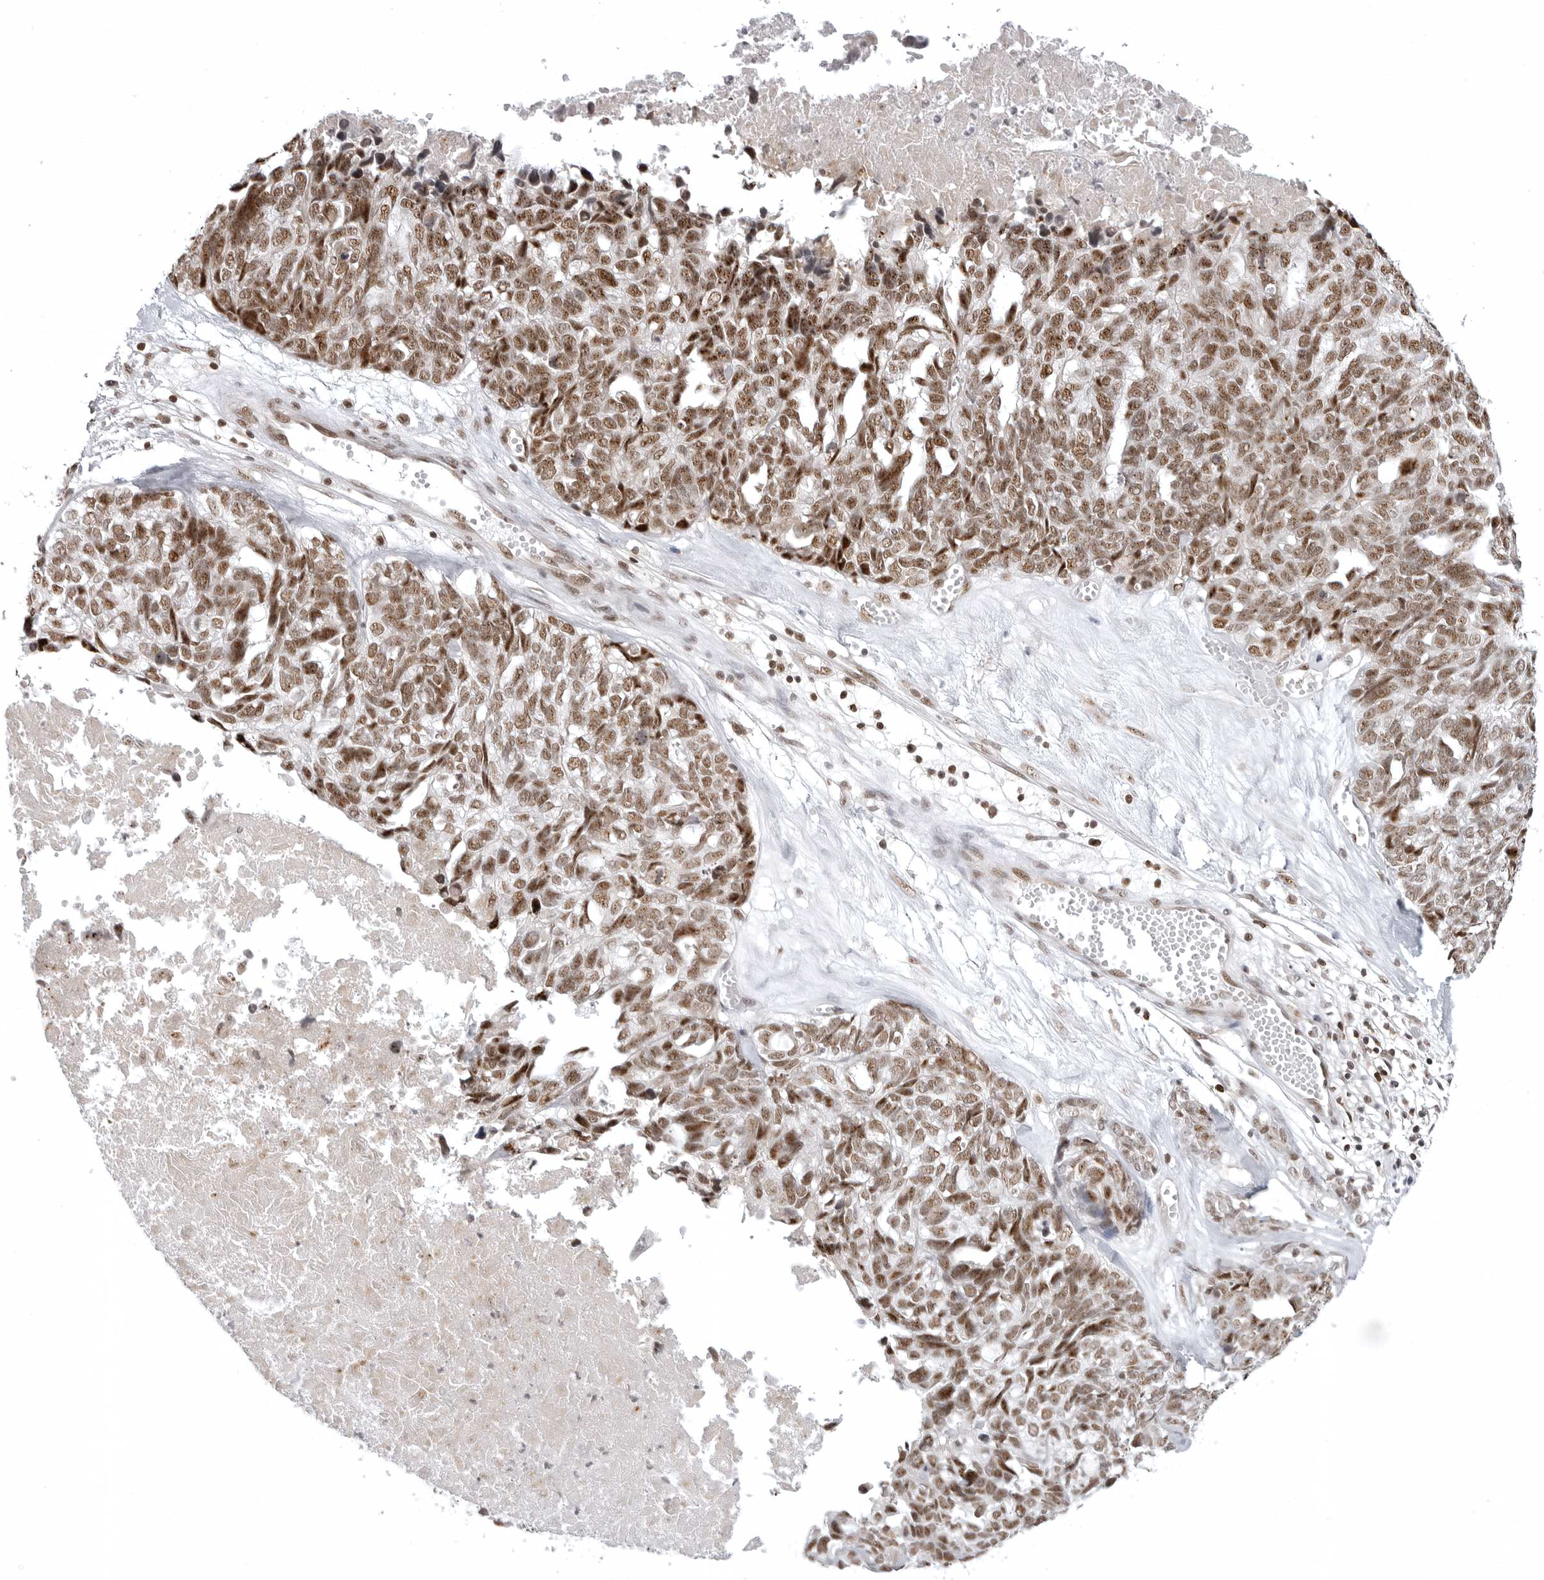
{"staining": {"intensity": "moderate", "quantity": ">75%", "location": "nuclear"}, "tissue": "ovarian cancer", "cell_type": "Tumor cells", "image_type": "cancer", "snomed": [{"axis": "morphology", "description": "Cystadenocarcinoma, serous, NOS"}, {"axis": "topography", "description": "Ovary"}], "caption": "The image demonstrates staining of ovarian serous cystadenocarcinoma, revealing moderate nuclear protein staining (brown color) within tumor cells. The staining is performed using DAB (3,3'-diaminobenzidine) brown chromogen to label protein expression. The nuclei are counter-stained blue using hematoxylin.", "gene": "WRAP53", "patient": {"sex": "female", "age": 79}}